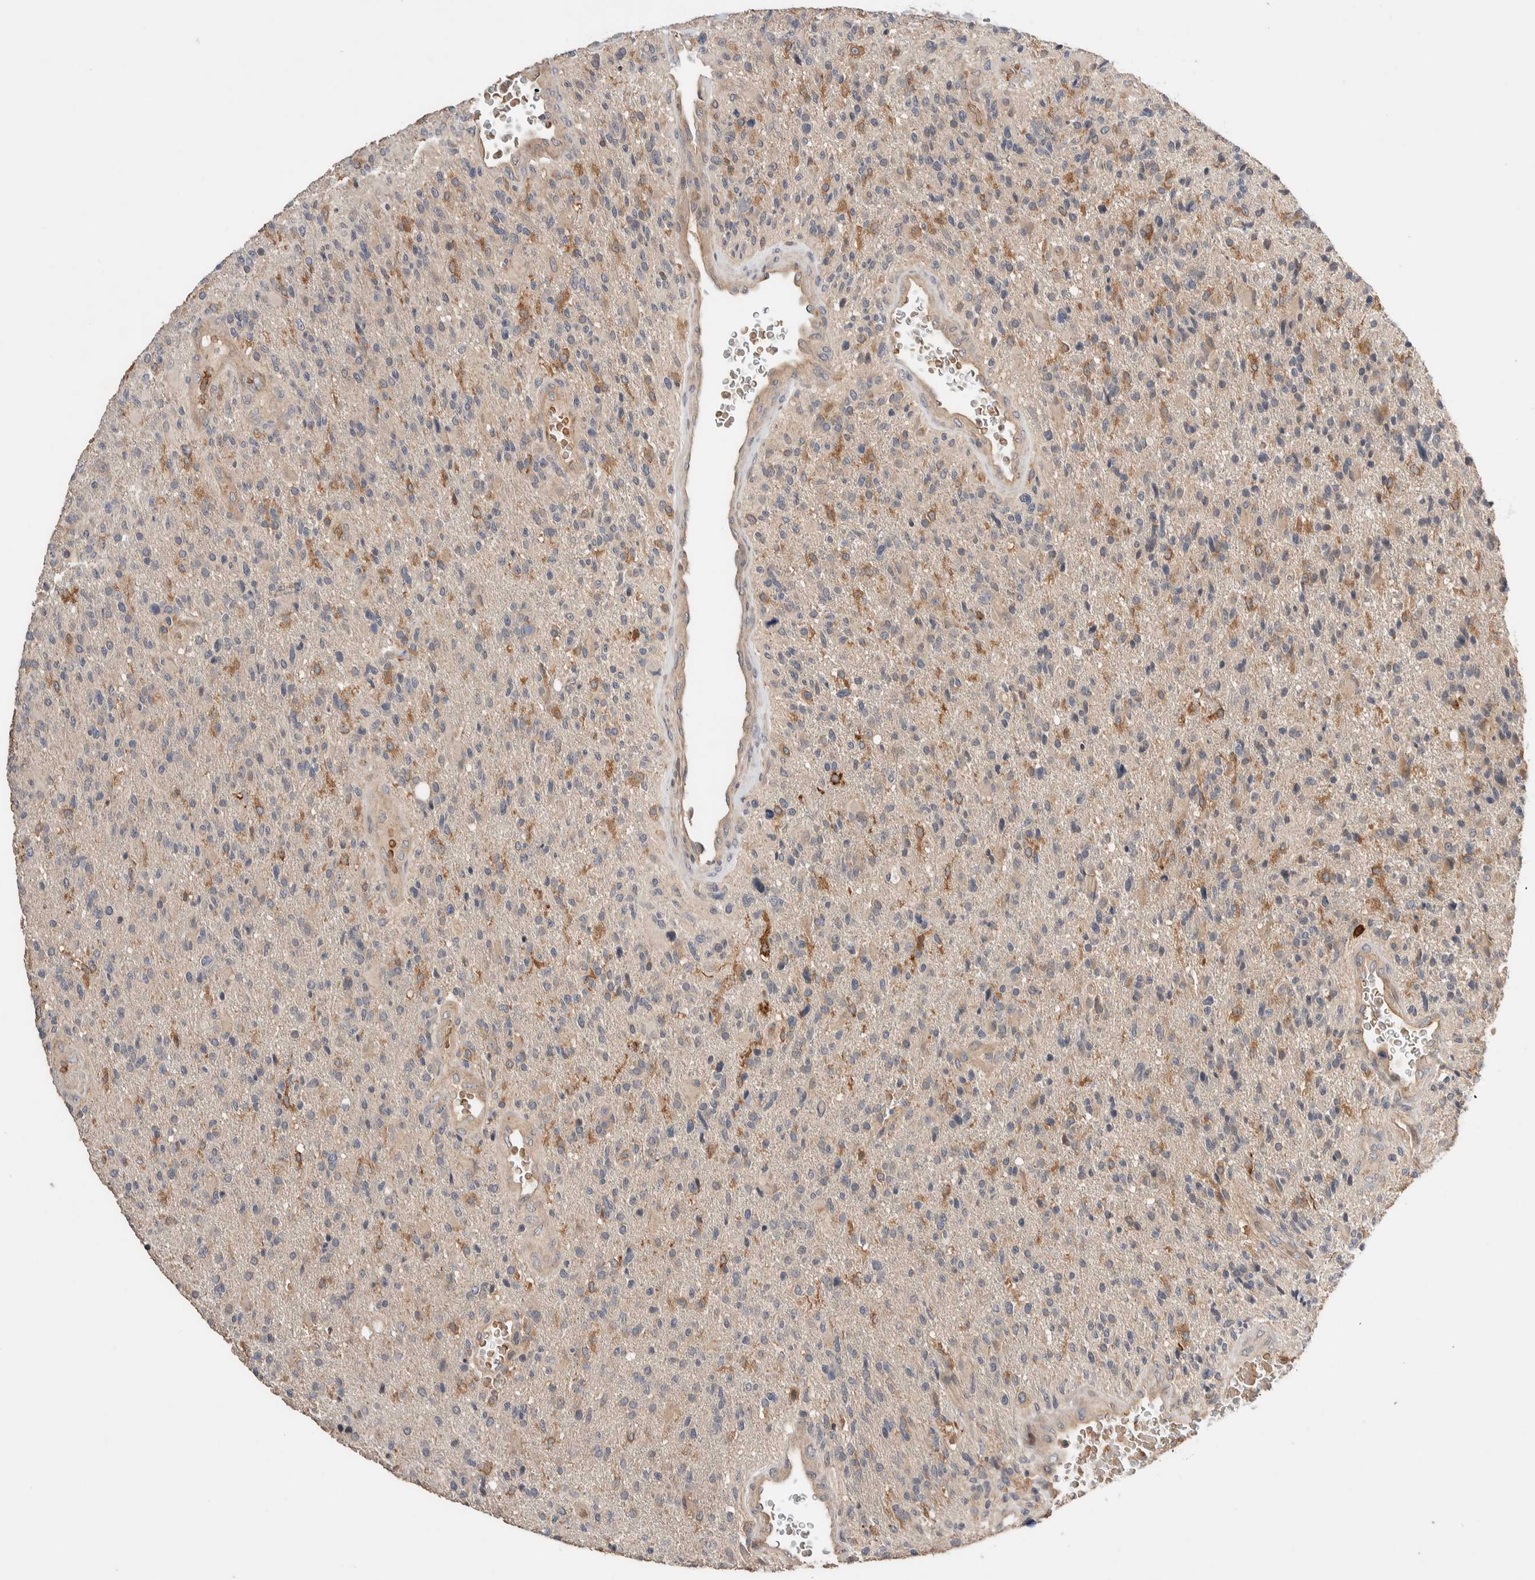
{"staining": {"intensity": "moderate", "quantity": "<25%", "location": "cytoplasmic/membranous"}, "tissue": "glioma", "cell_type": "Tumor cells", "image_type": "cancer", "snomed": [{"axis": "morphology", "description": "Glioma, malignant, High grade"}, {"axis": "topography", "description": "Brain"}], "caption": "This histopathology image reveals malignant glioma (high-grade) stained with IHC to label a protein in brown. The cytoplasmic/membranous of tumor cells show moderate positivity for the protein. Nuclei are counter-stained blue.", "gene": "WDR91", "patient": {"sex": "male", "age": 72}}